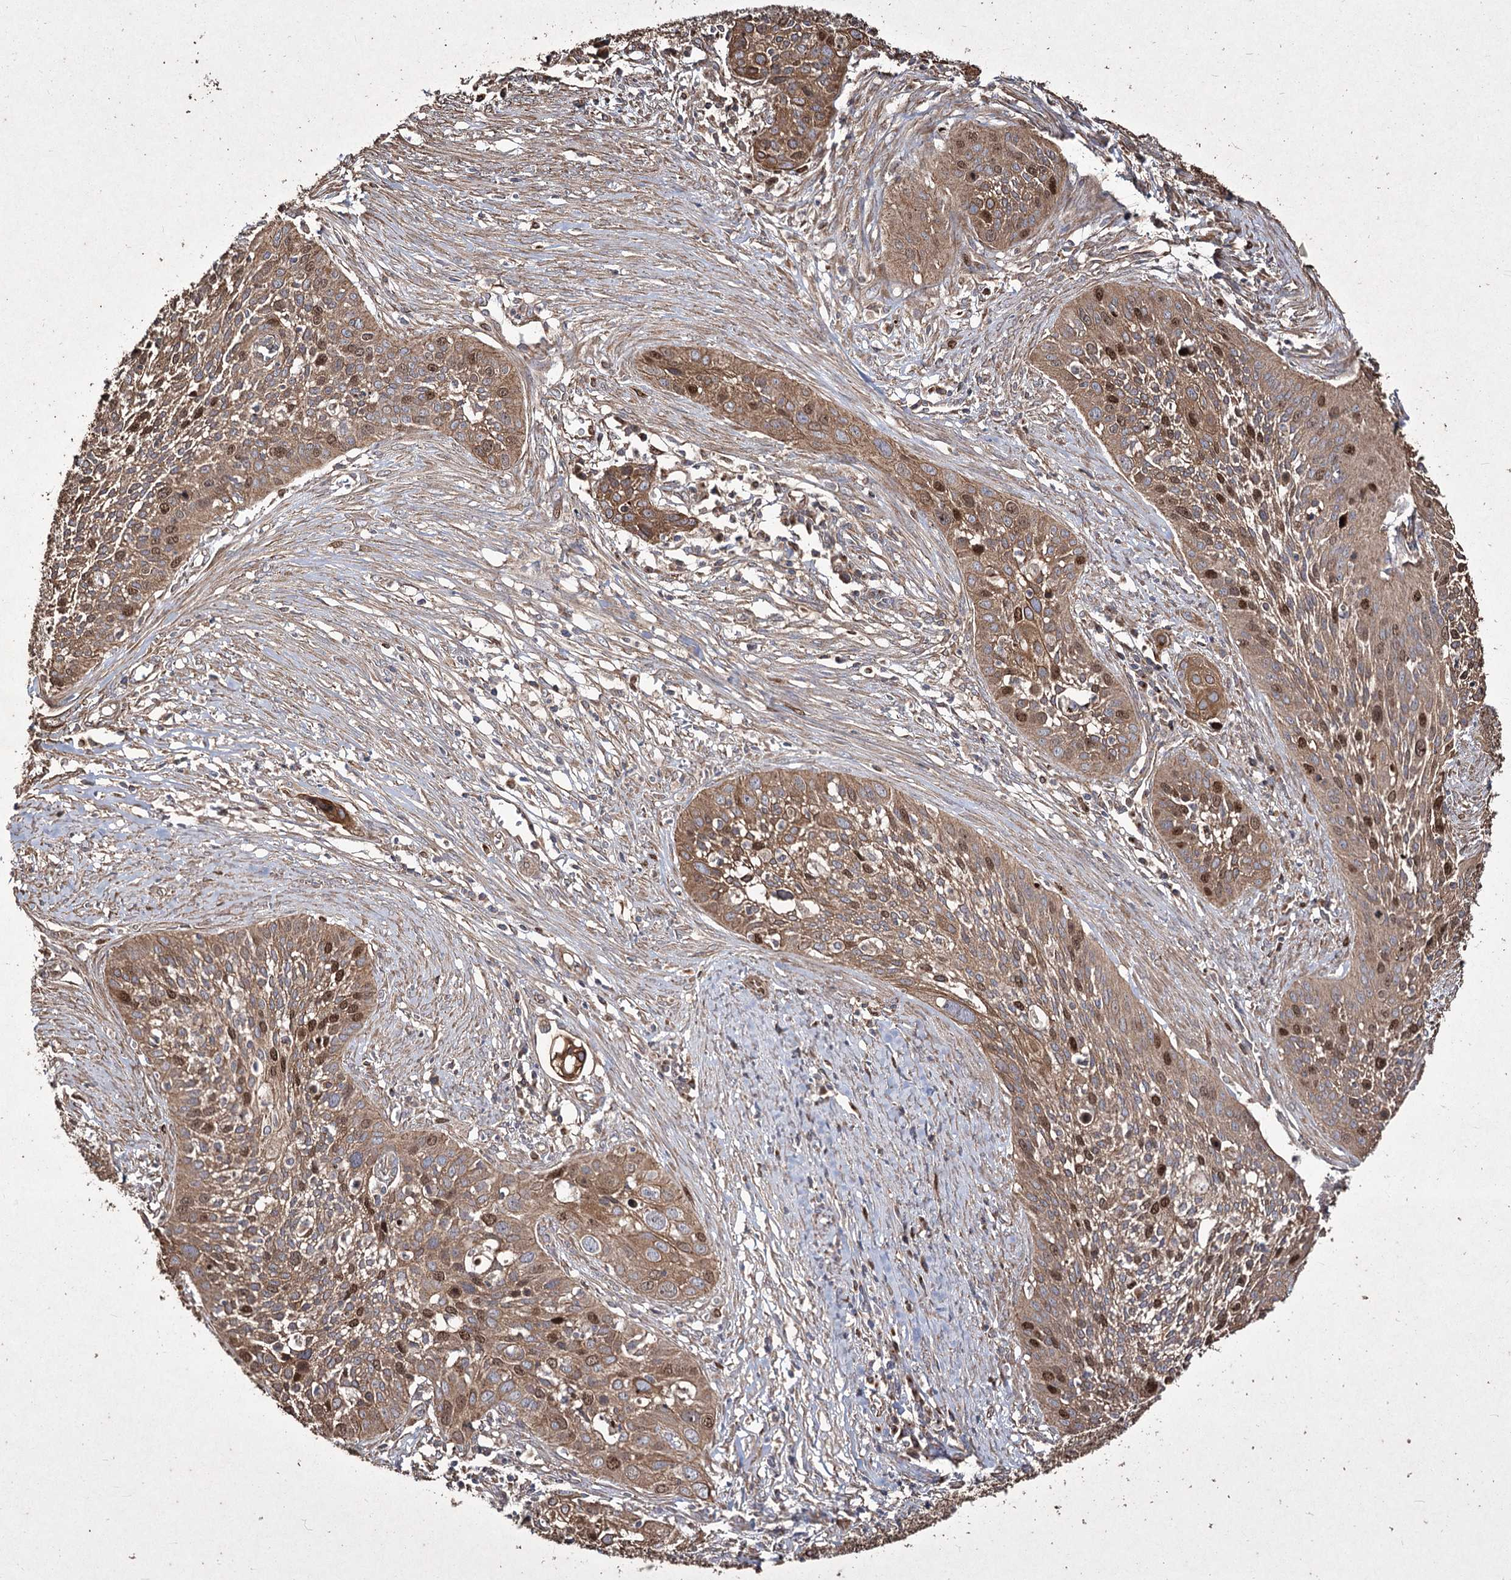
{"staining": {"intensity": "moderate", "quantity": ">75%", "location": "cytoplasmic/membranous,nuclear"}, "tissue": "cervical cancer", "cell_type": "Tumor cells", "image_type": "cancer", "snomed": [{"axis": "morphology", "description": "Squamous cell carcinoma, NOS"}, {"axis": "topography", "description": "Cervix"}], "caption": "Protein staining exhibits moderate cytoplasmic/membranous and nuclear staining in about >75% of tumor cells in cervical cancer. (Brightfield microscopy of DAB IHC at high magnification).", "gene": "PRC1", "patient": {"sex": "female", "age": 34}}